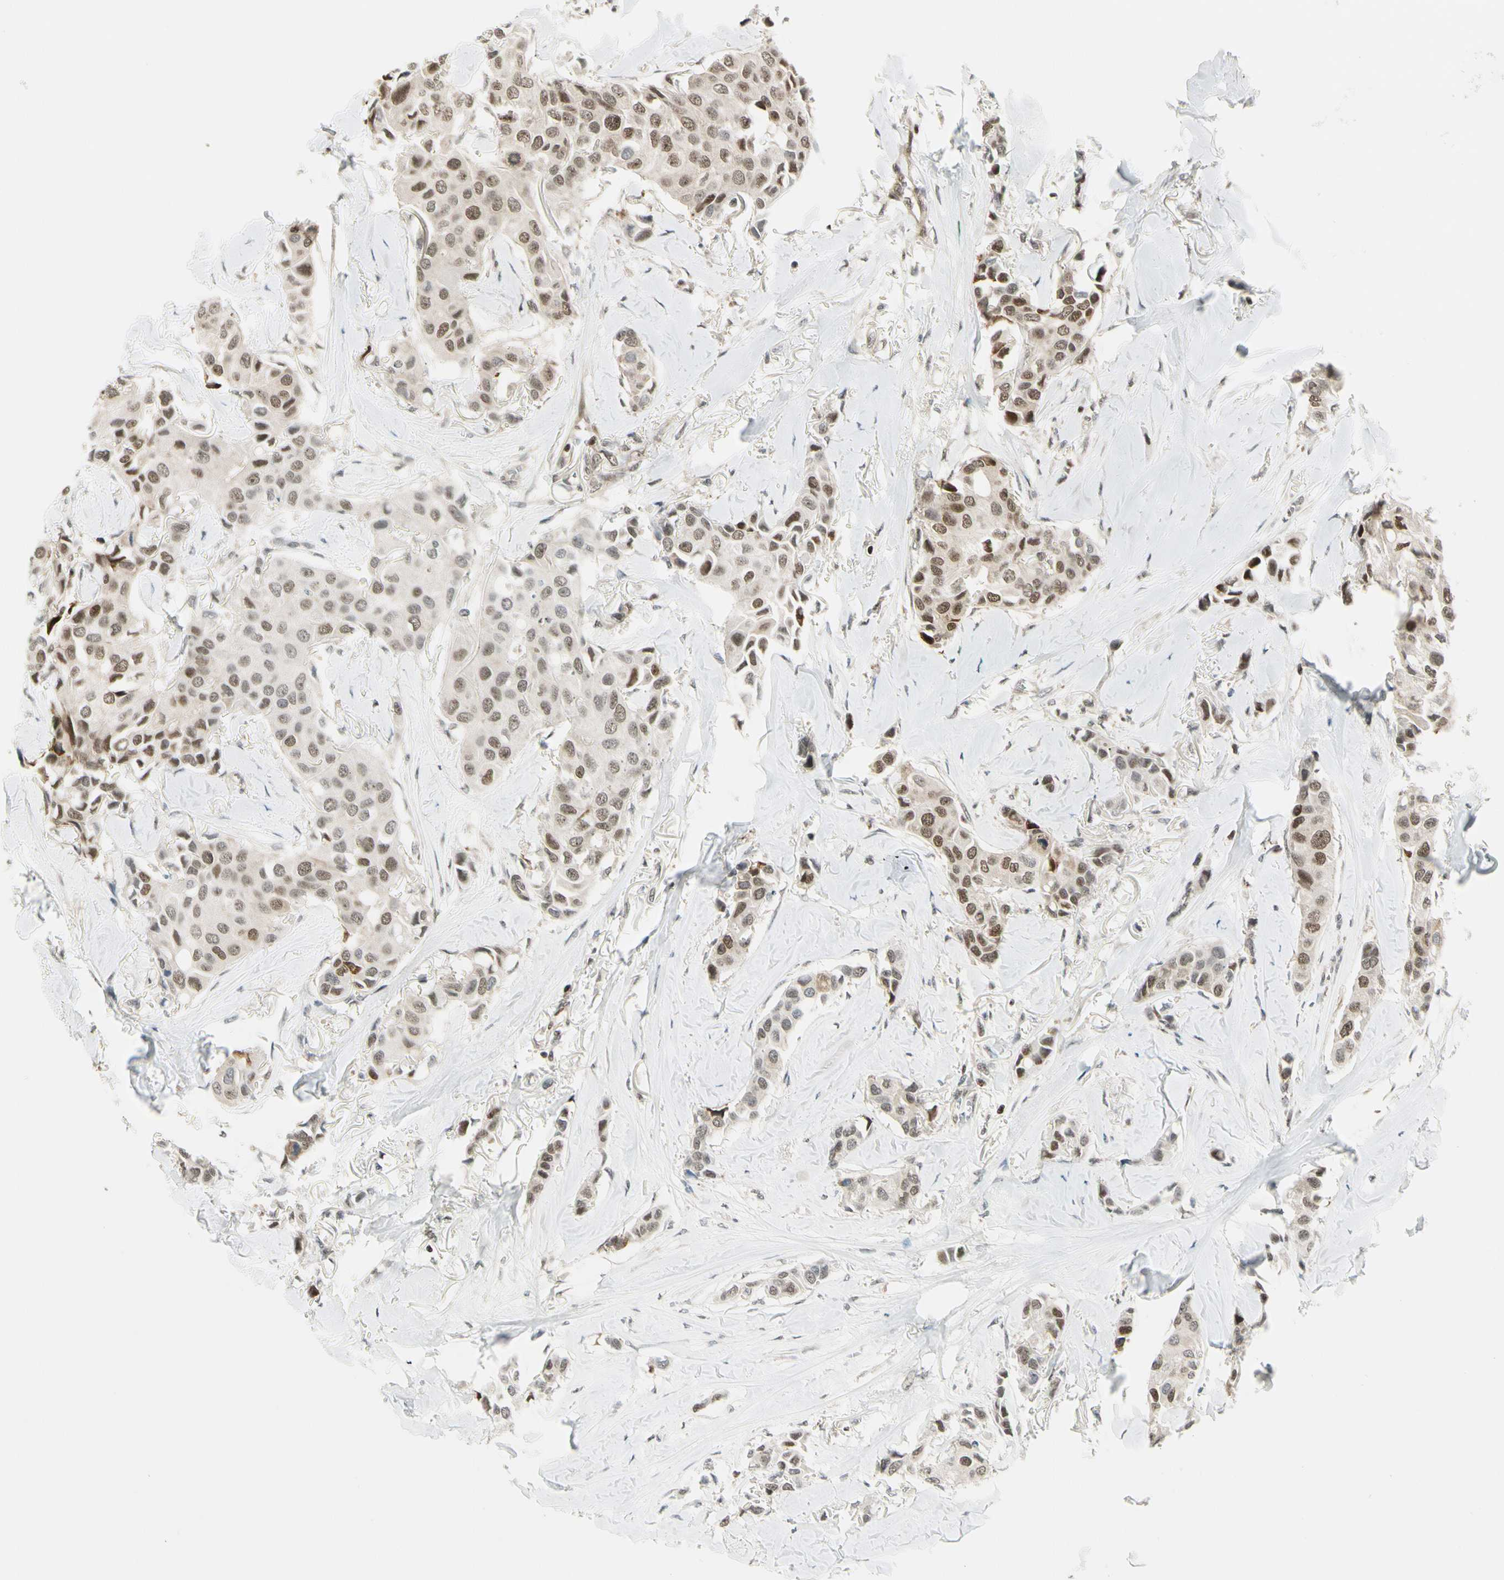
{"staining": {"intensity": "moderate", "quantity": ">75%", "location": "nuclear"}, "tissue": "breast cancer", "cell_type": "Tumor cells", "image_type": "cancer", "snomed": [{"axis": "morphology", "description": "Duct carcinoma"}, {"axis": "topography", "description": "Breast"}], "caption": "Protein staining of breast invasive ductal carcinoma tissue shows moderate nuclear positivity in about >75% of tumor cells.", "gene": "DAXX", "patient": {"sex": "female", "age": 80}}